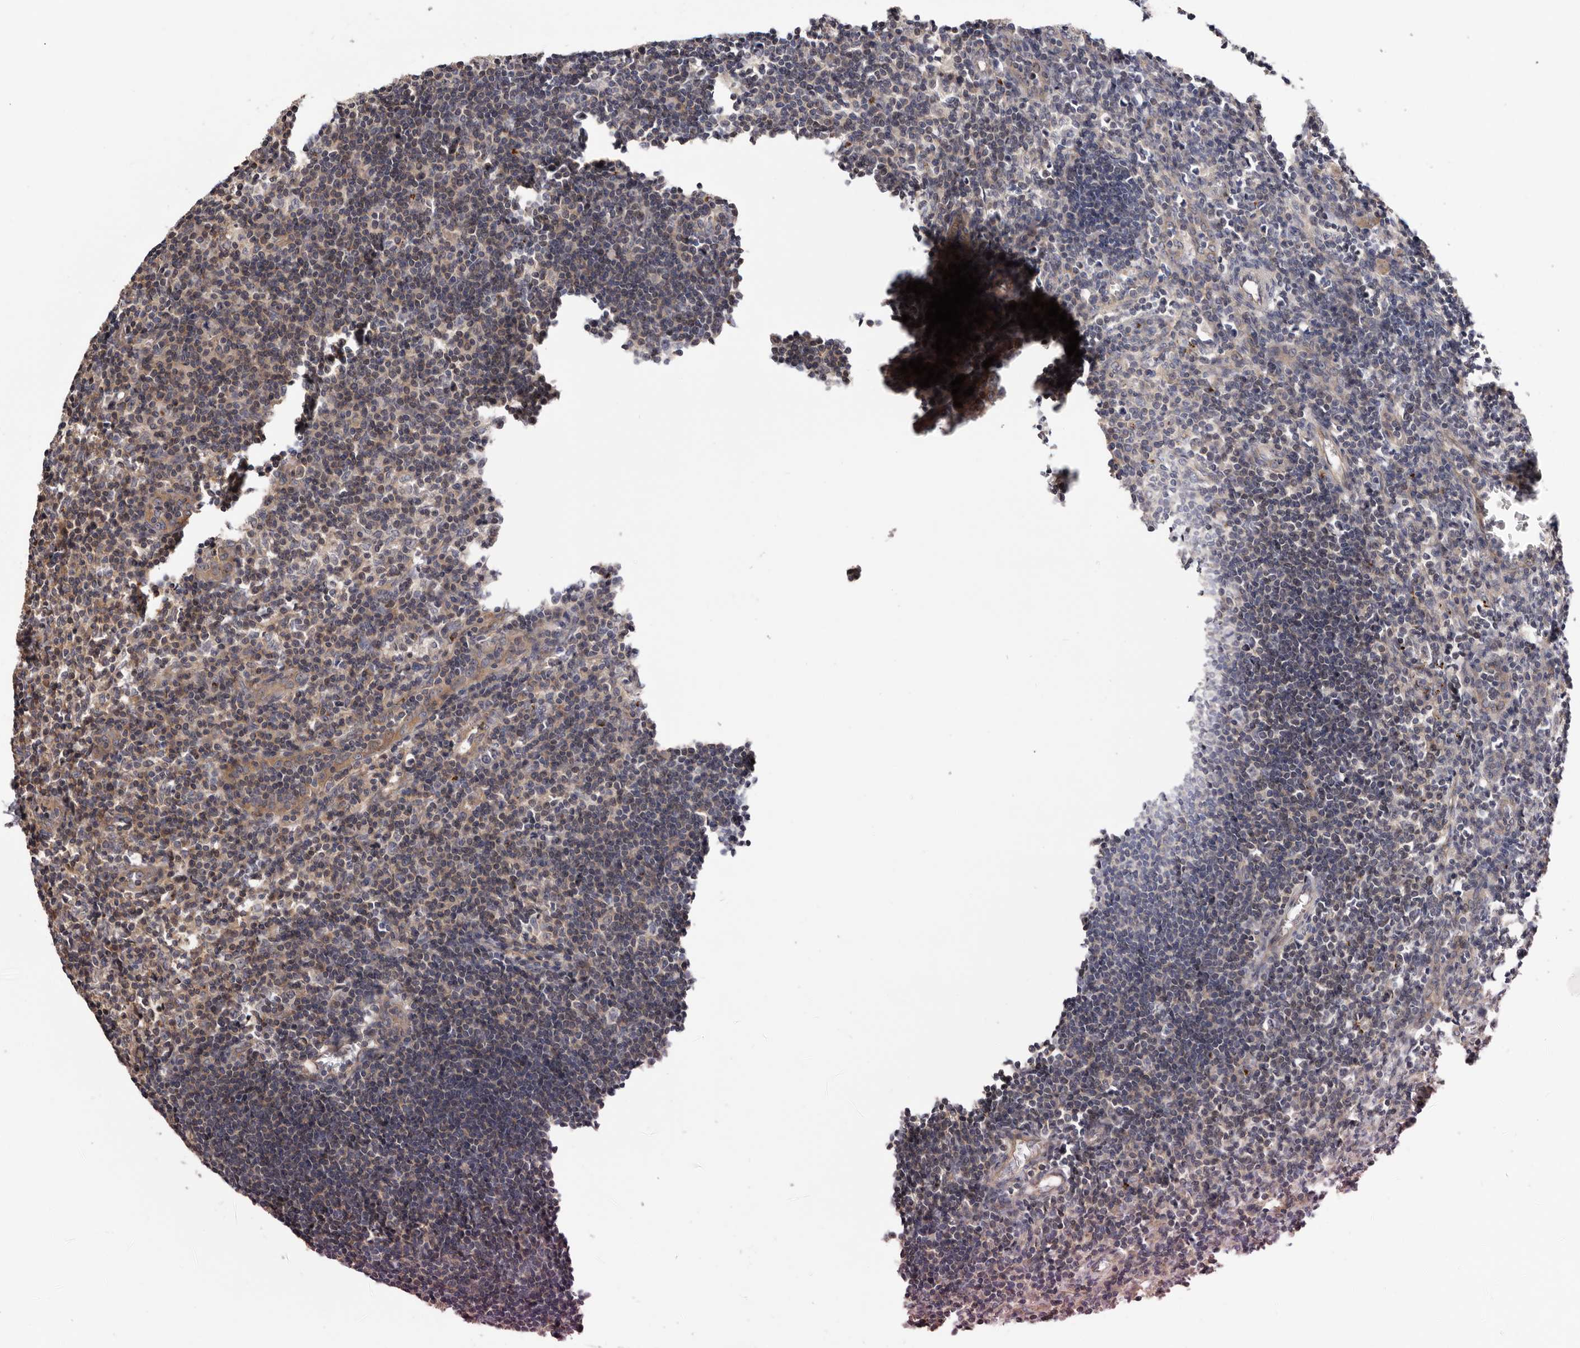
{"staining": {"intensity": "moderate", "quantity": "25%-75%", "location": "cytoplasmic/membranous"}, "tissue": "lymph node", "cell_type": "Germinal center cells", "image_type": "normal", "snomed": [{"axis": "morphology", "description": "Normal tissue, NOS"}, {"axis": "morphology", "description": "Malignant melanoma, Metastatic site"}, {"axis": "topography", "description": "Lymph node"}], "caption": "A brown stain shows moderate cytoplasmic/membranous positivity of a protein in germinal center cells of benign lymph node. Using DAB (3,3'-diaminobenzidine) (brown) and hematoxylin (blue) stains, captured at high magnification using brightfield microscopy.", "gene": "PANK4", "patient": {"sex": "male", "age": 41}}